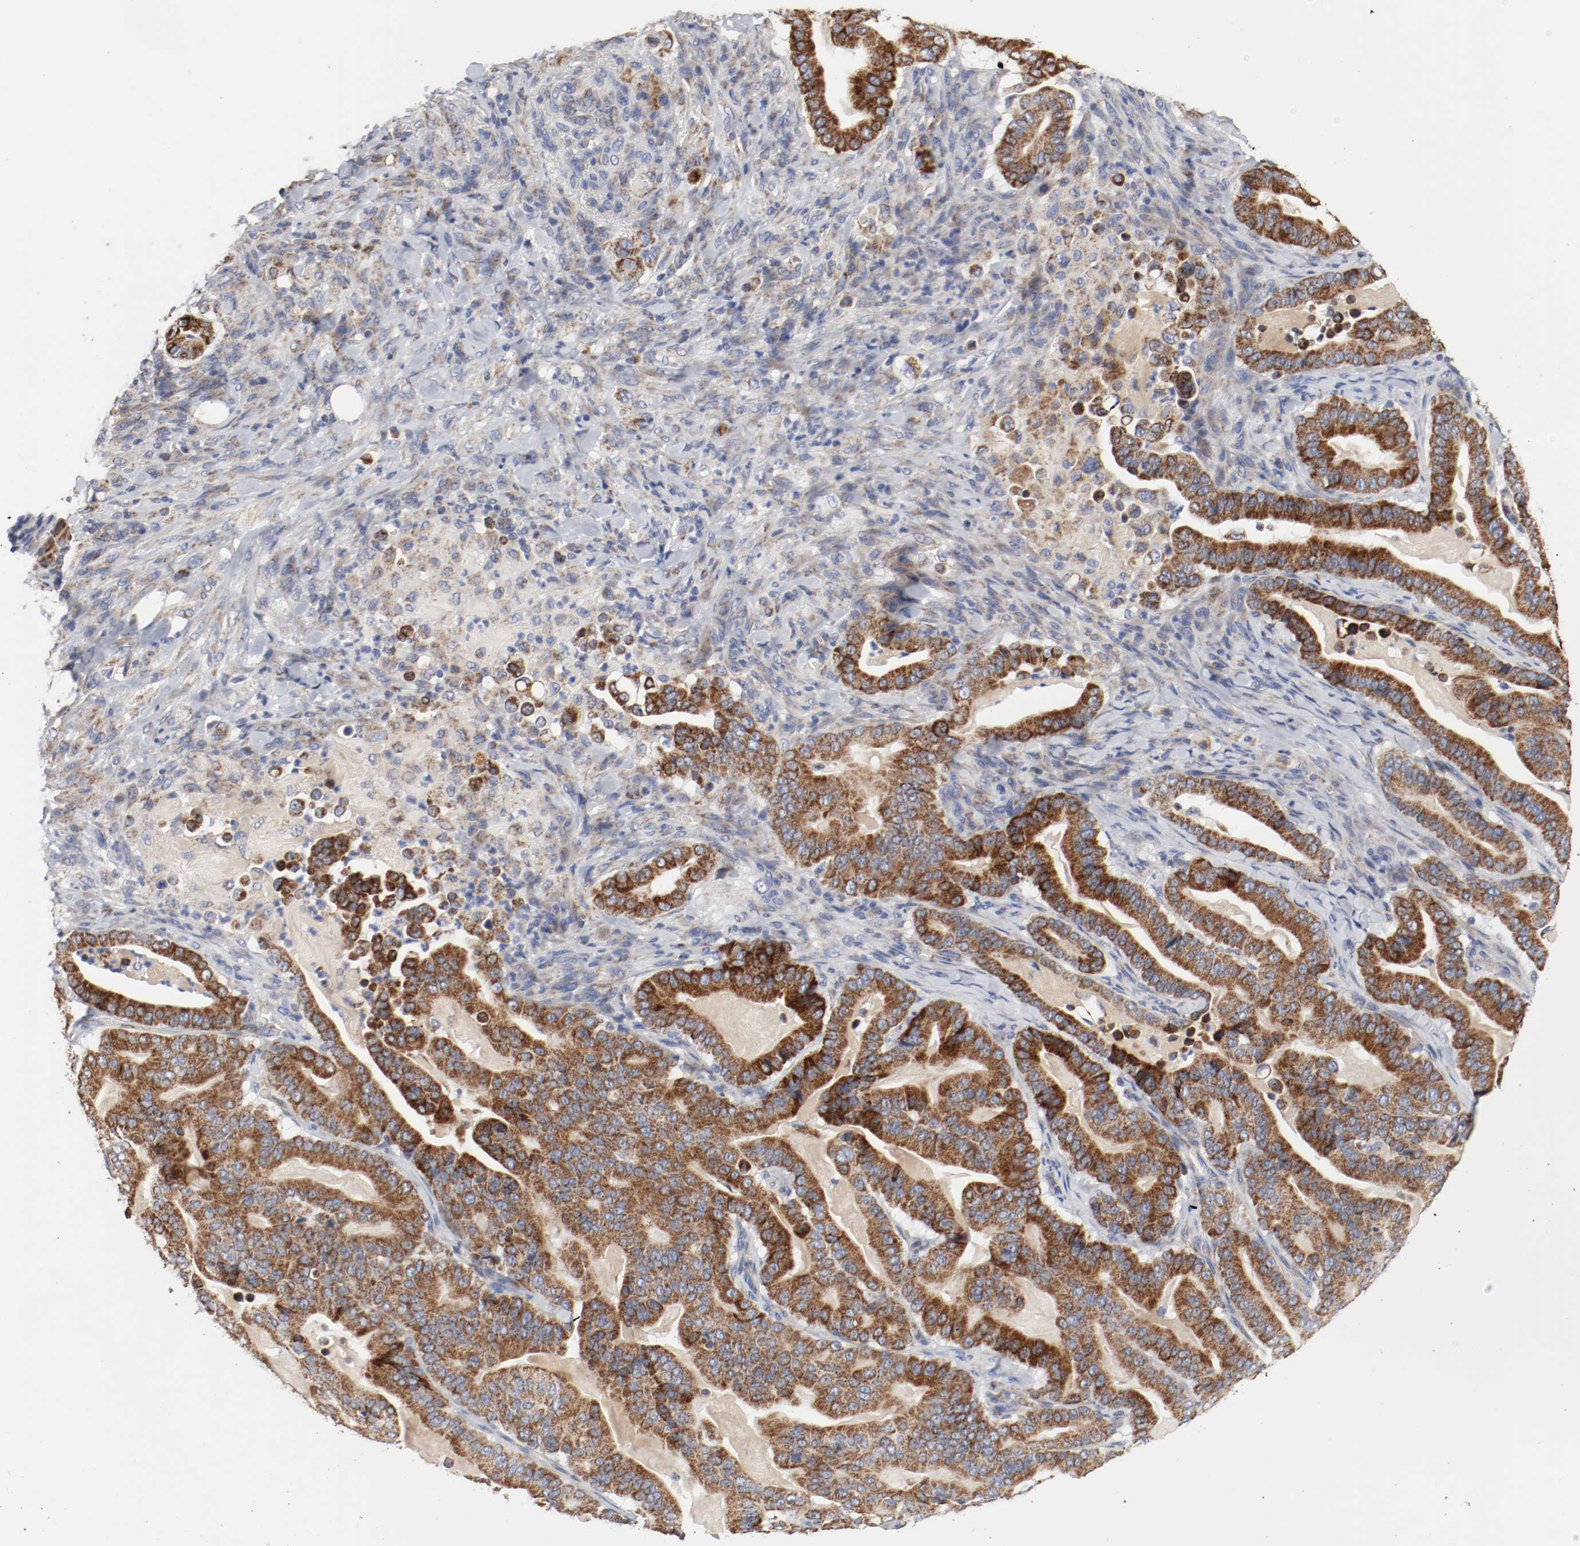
{"staining": {"intensity": "strong", "quantity": ">75%", "location": "cytoplasmic/membranous"}, "tissue": "pancreatic cancer", "cell_type": "Tumor cells", "image_type": "cancer", "snomed": [{"axis": "morphology", "description": "Adenocarcinoma, NOS"}, {"axis": "topography", "description": "Pancreas"}], "caption": "A photomicrograph showing strong cytoplasmic/membranous staining in about >75% of tumor cells in pancreatic cancer, as visualized by brown immunohistochemical staining.", "gene": "AFG3L2", "patient": {"sex": "male", "age": 63}}